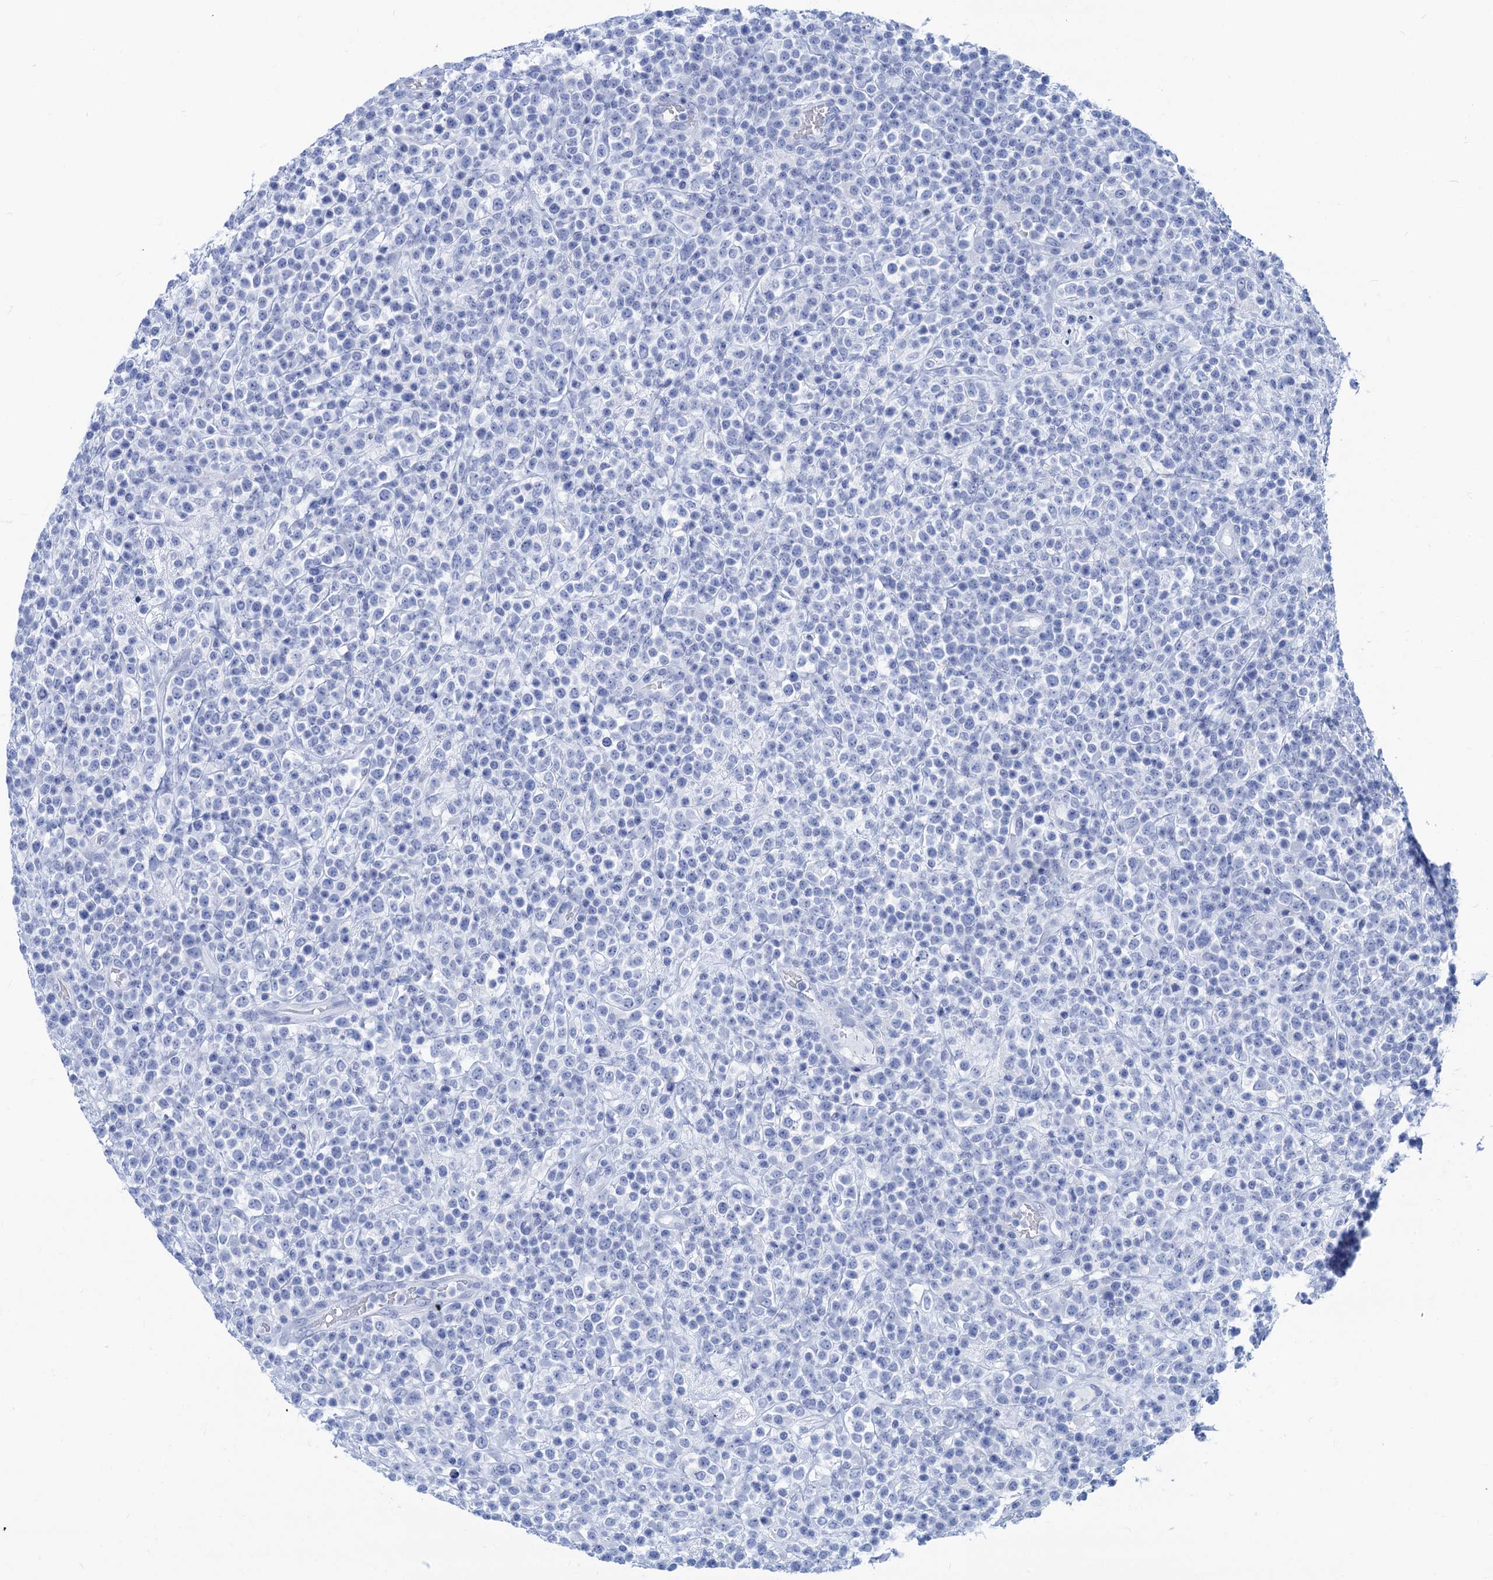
{"staining": {"intensity": "negative", "quantity": "none", "location": "none"}, "tissue": "lymphoma", "cell_type": "Tumor cells", "image_type": "cancer", "snomed": [{"axis": "morphology", "description": "Malignant lymphoma, non-Hodgkin's type, High grade"}, {"axis": "topography", "description": "Colon"}], "caption": "The immunohistochemistry (IHC) photomicrograph has no significant expression in tumor cells of lymphoma tissue. (DAB IHC, high magnification).", "gene": "CABYR", "patient": {"sex": "female", "age": 53}}